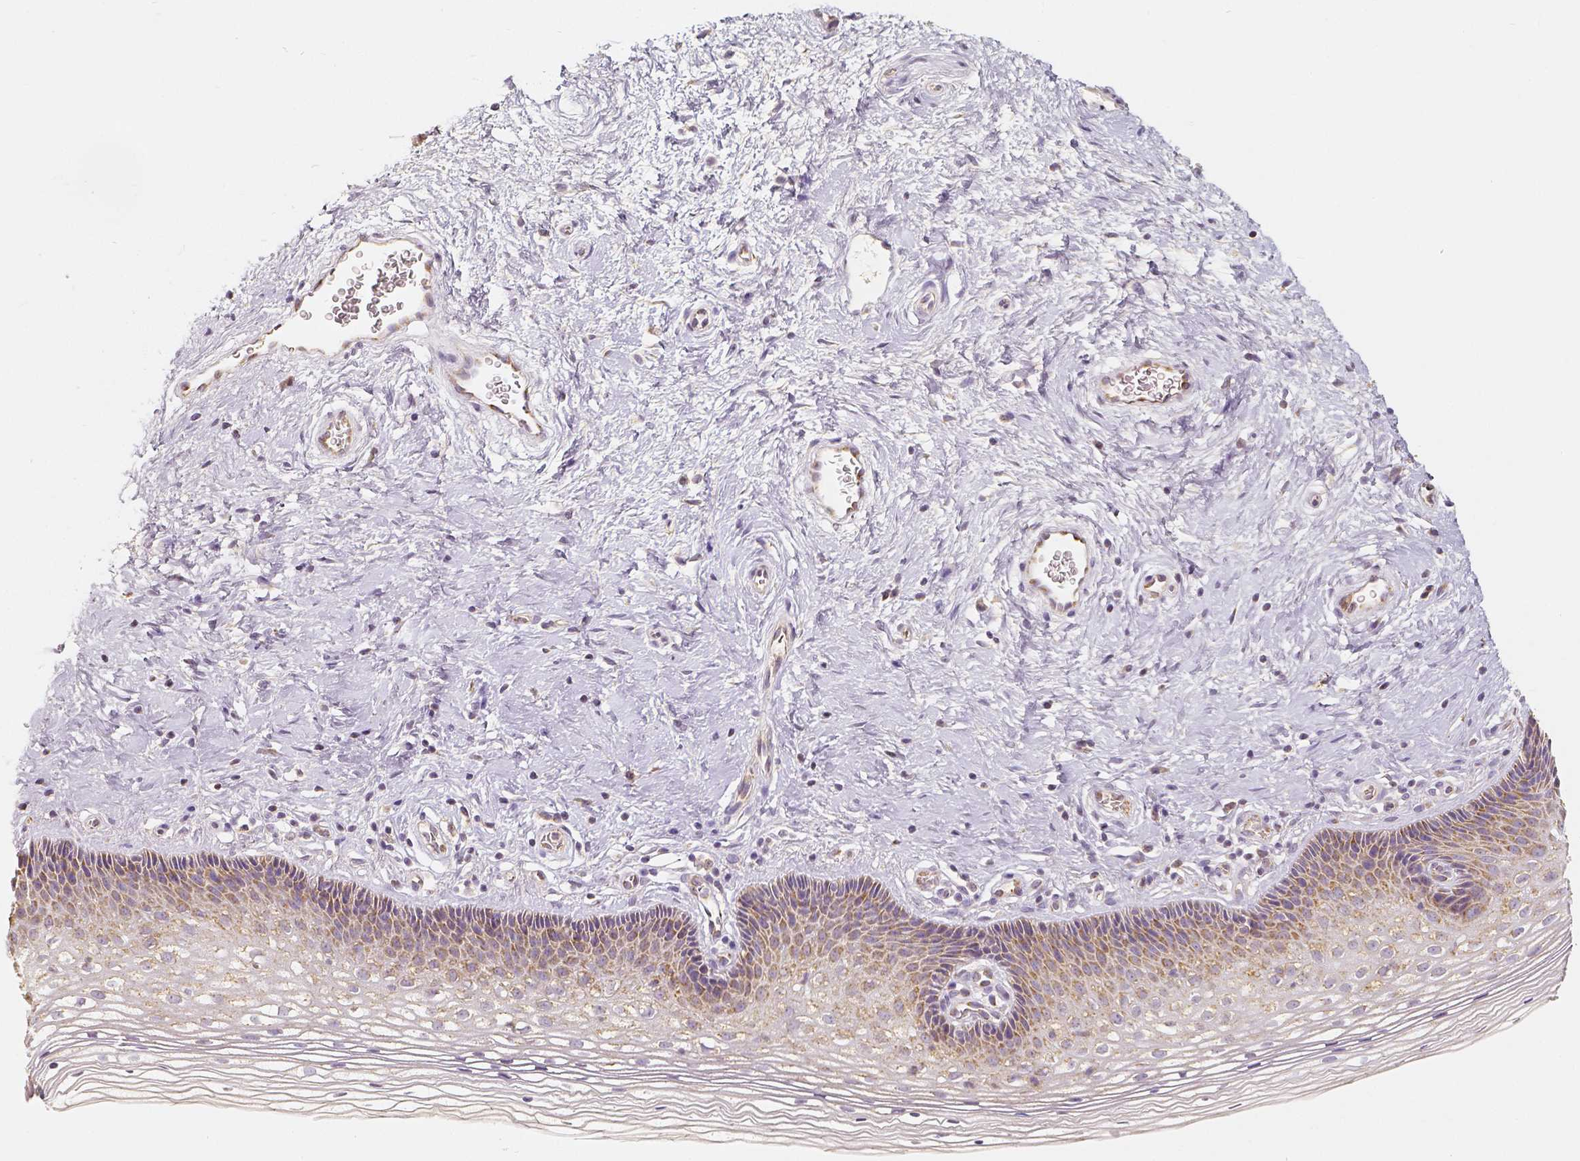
{"staining": {"intensity": "moderate", "quantity": "25%-75%", "location": "cytoplasmic/membranous"}, "tissue": "cervix", "cell_type": "Squamous epithelial cells", "image_type": "normal", "snomed": [{"axis": "morphology", "description": "Normal tissue, NOS"}, {"axis": "topography", "description": "Cervix"}], "caption": "Immunohistochemical staining of unremarkable human cervix exhibits medium levels of moderate cytoplasmic/membranous positivity in approximately 25%-75% of squamous epithelial cells. (IHC, brightfield microscopy, high magnification).", "gene": "PGAM5", "patient": {"sex": "female", "age": 34}}